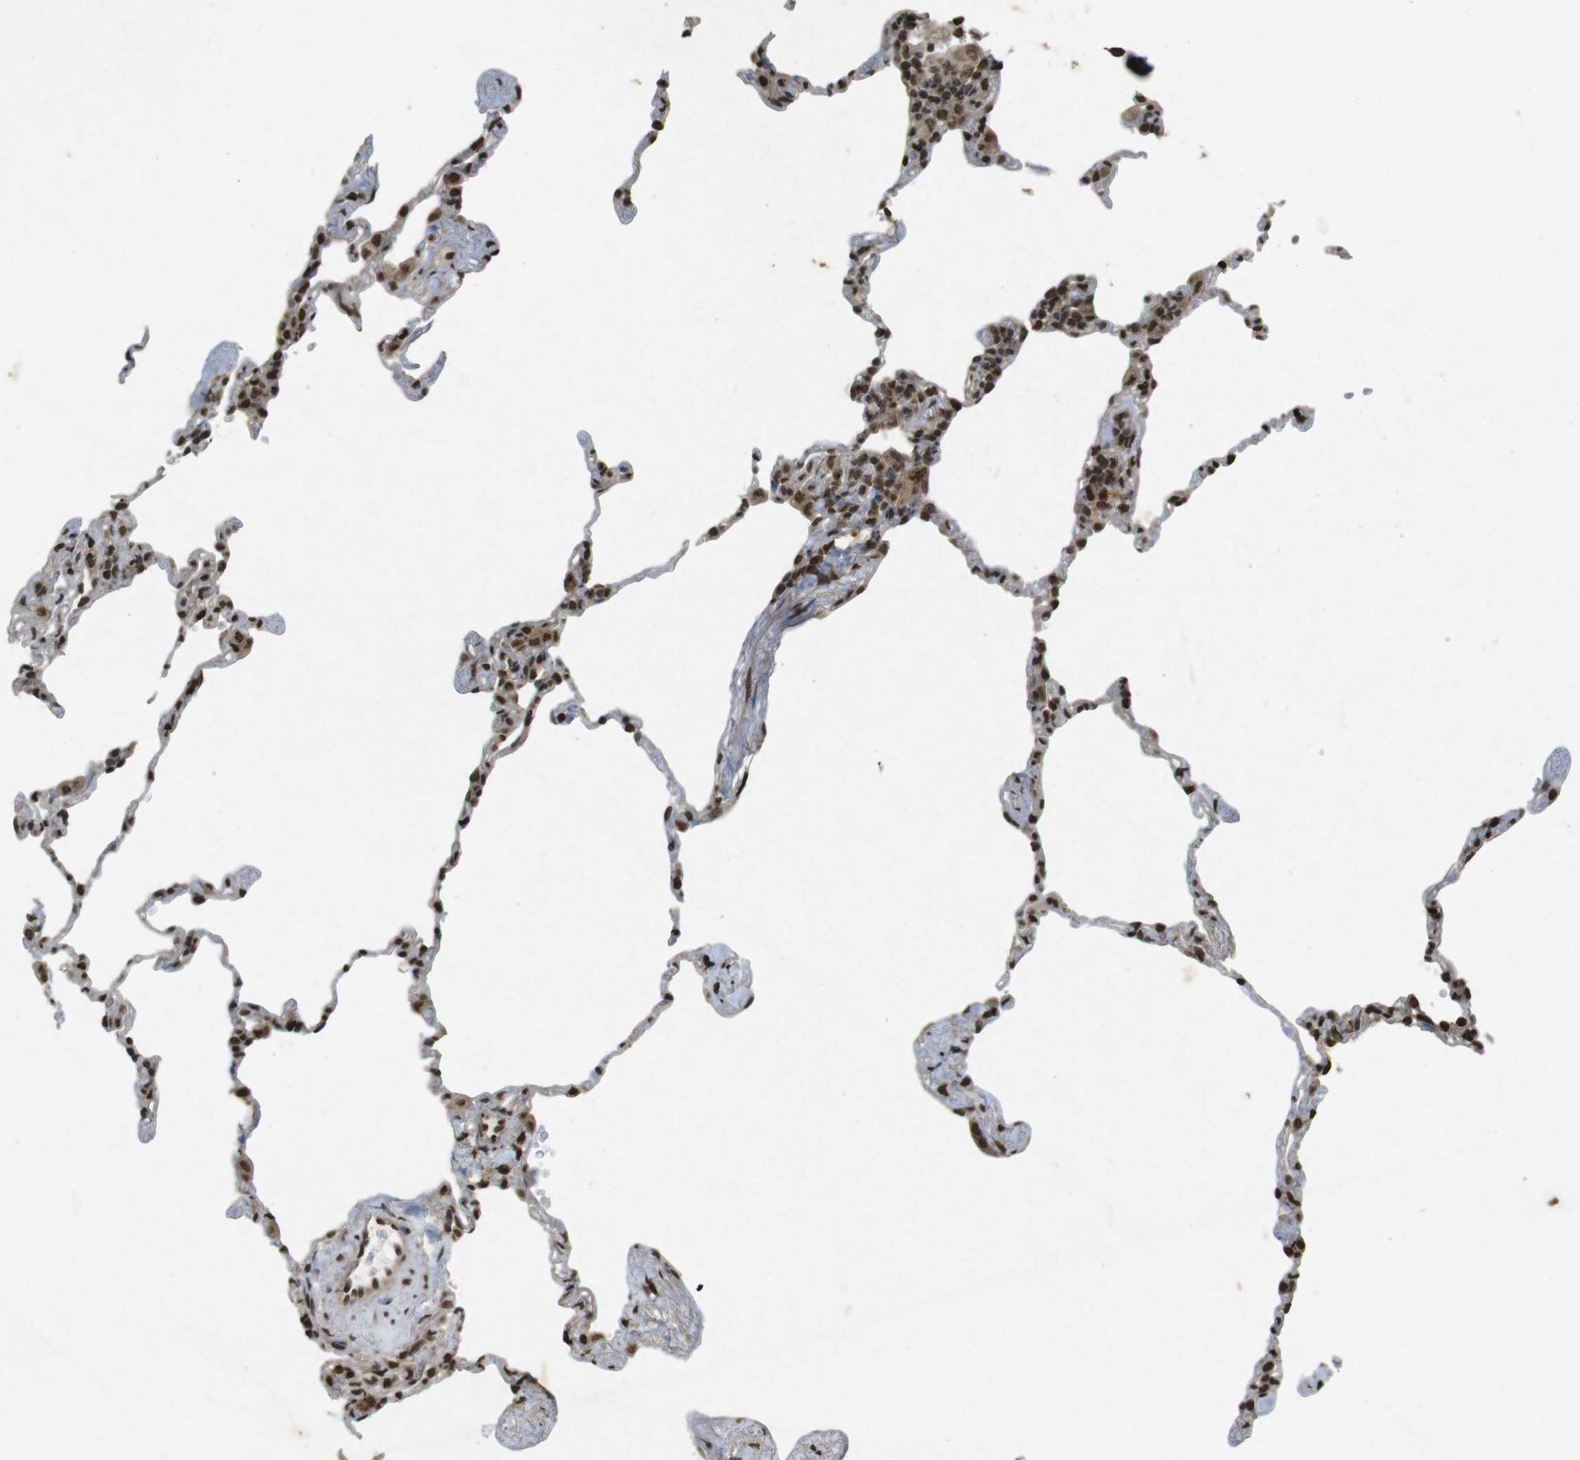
{"staining": {"intensity": "moderate", "quantity": ">75%", "location": "nuclear"}, "tissue": "lung", "cell_type": "Alveolar cells", "image_type": "normal", "snomed": [{"axis": "morphology", "description": "Normal tissue, NOS"}, {"axis": "topography", "description": "Lung"}], "caption": "The immunohistochemical stain labels moderate nuclear positivity in alveolar cells of normal lung.", "gene": "ORC4", "patient": {"sex": "male", "age": 59}}